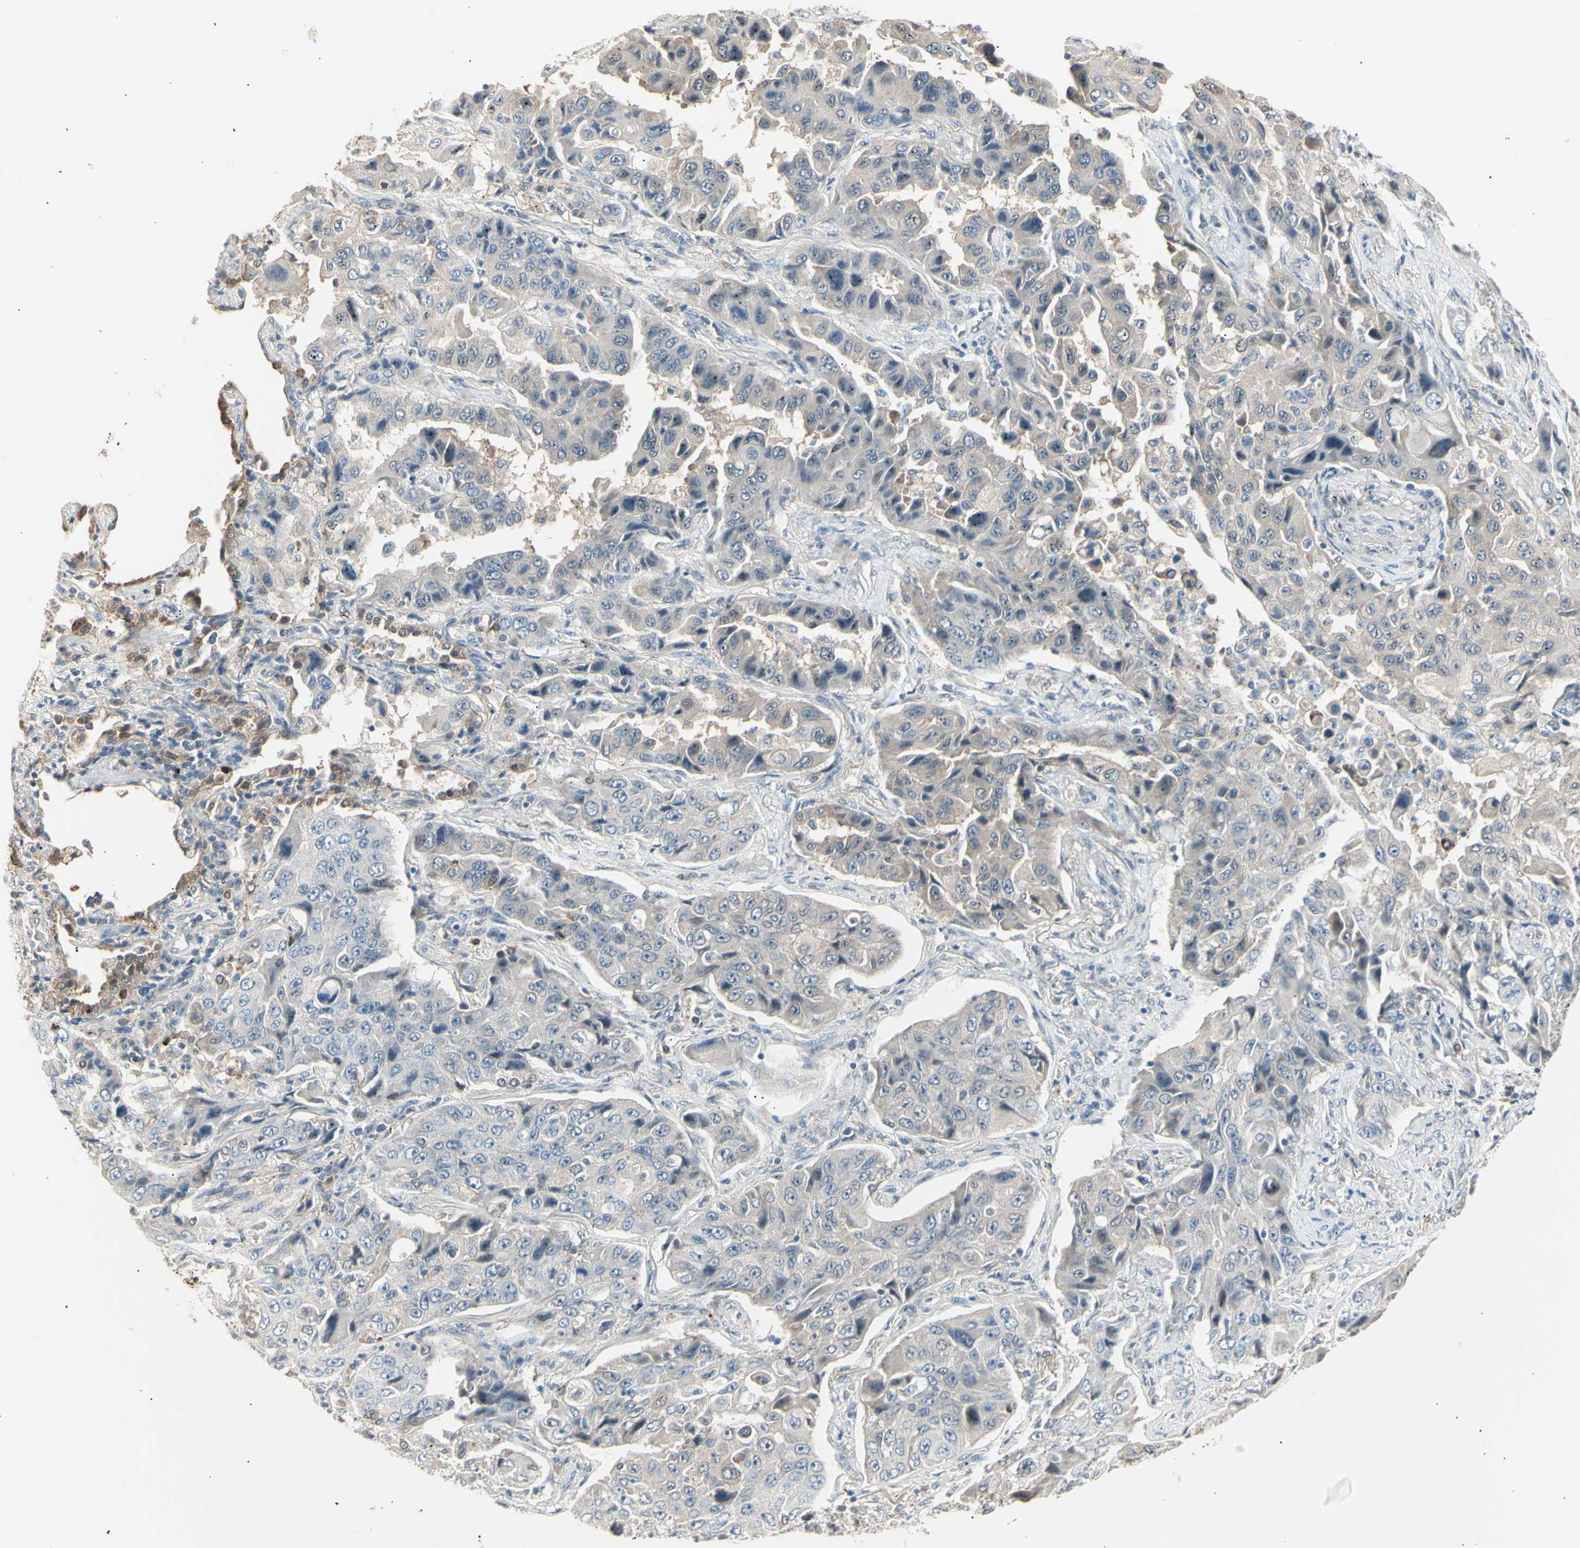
{"staining": {"intensity": "moderate", "quantity": "<25%", "location": "cytoplasmic/membranous"}, "tissue": "lung cancer", "cell_type": "Tumor cells", "image_type": "cancer", "snomed": [{"axis": "morphology", "description": "Adenocarcinoma, NOS"}, {"axis": "topography", "description": "Lung"}], "caption": "Immunohistochemical staining of human adenocarcinoma (lung) shows low levels of moderate cytoplasmic/membranous protein positivity in about <25% of tumor cells.", "gene": "LHPP", "patient": {"sex": "female", "age": 65}}